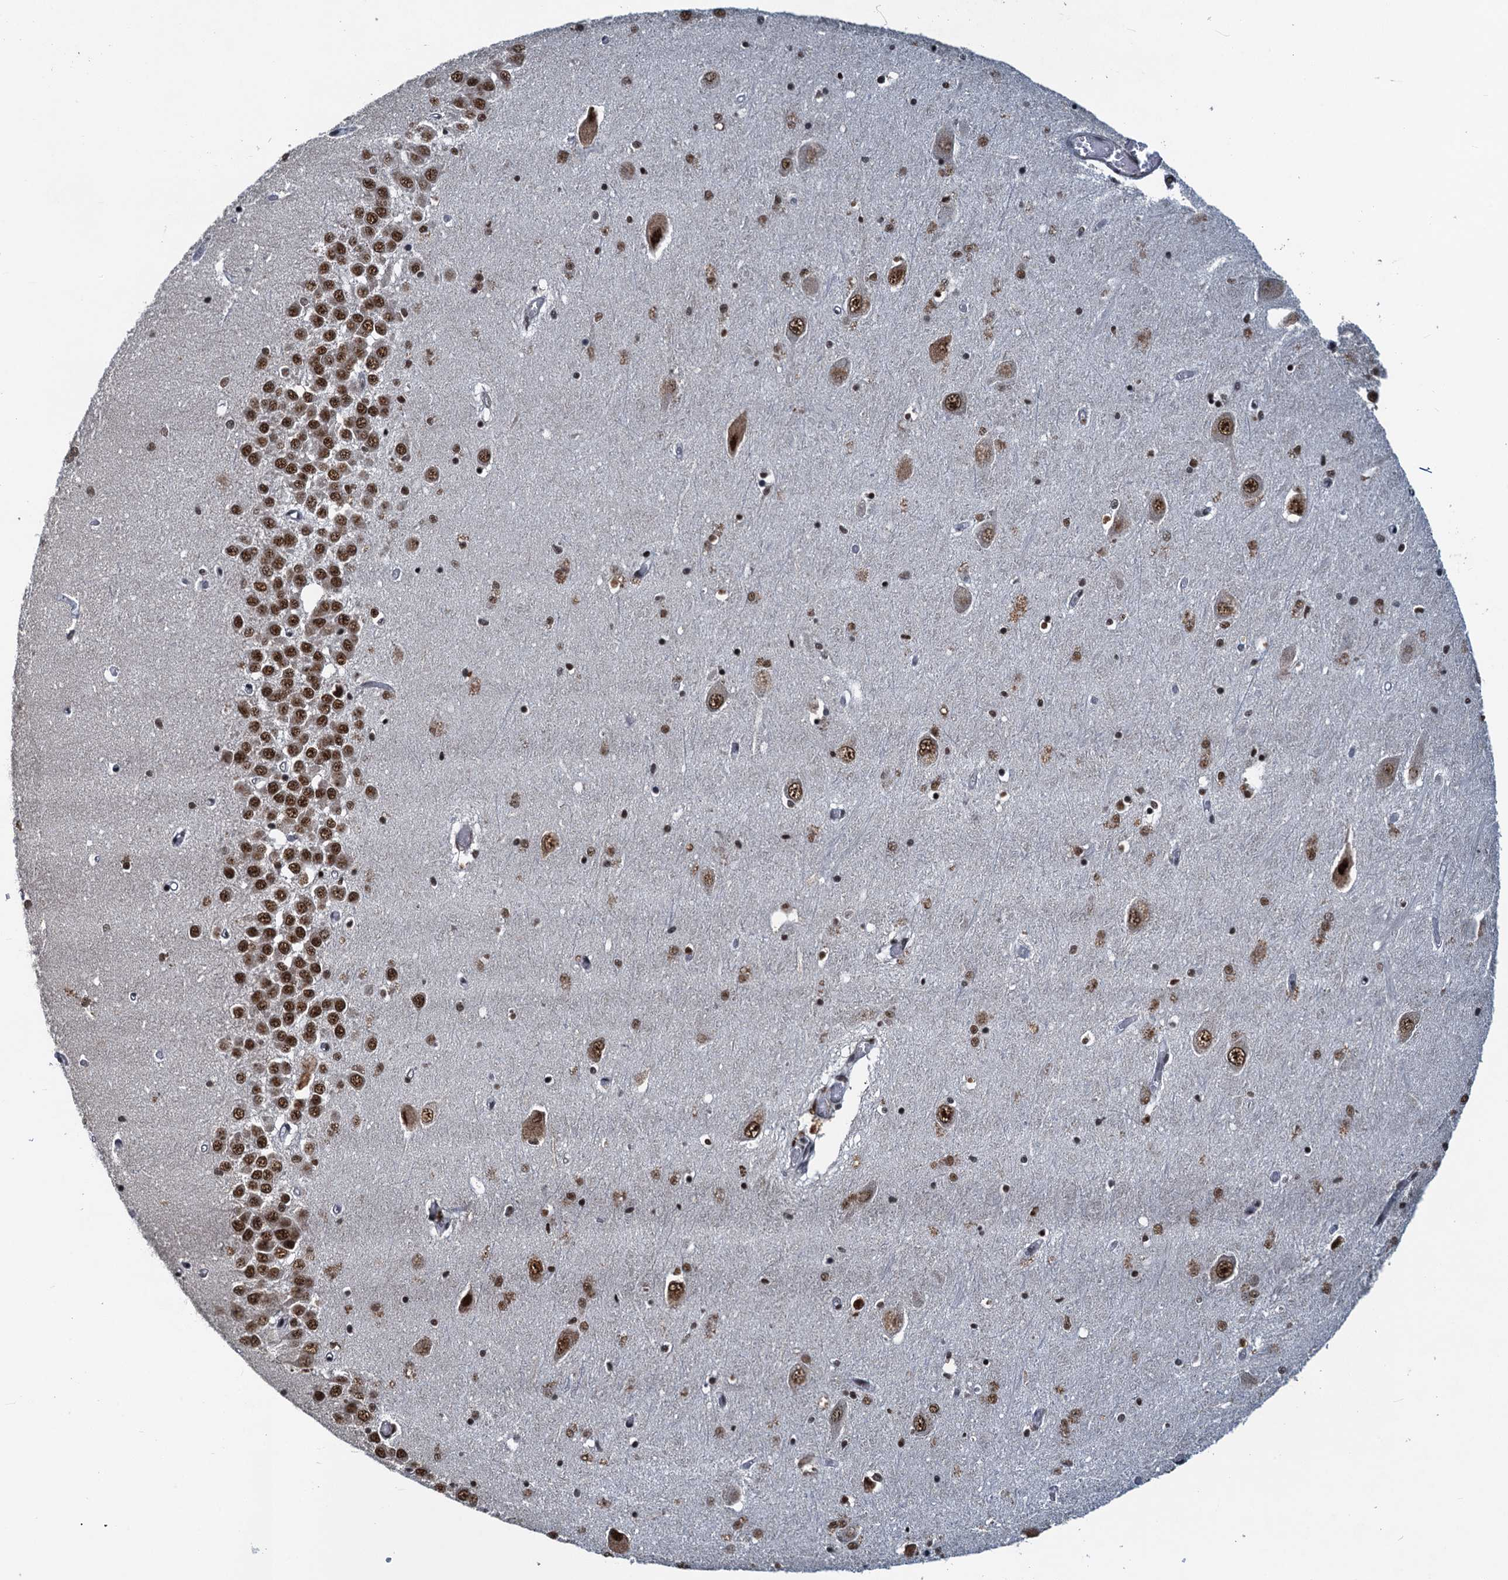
{"staining": {"intensity": "strong", "quantity": ">75%", "location": "nuclear"}, "tissue": "hippocampus", "cell_type": "Glial cells", "image_type": "normal", "snomed": [{"axis": "morphology", "description": "Normal tissue, NOS"}, {"axis": "topography", "description": "Hippocampus"}], "caption": "Immunohistochemical staining of unremarkable hippocampus displays high levels of strong nuclear positivity in approximately >75% of glial cells.", "gene": "ZC3H18", "patient": {"sex": "male", "age": 70}}